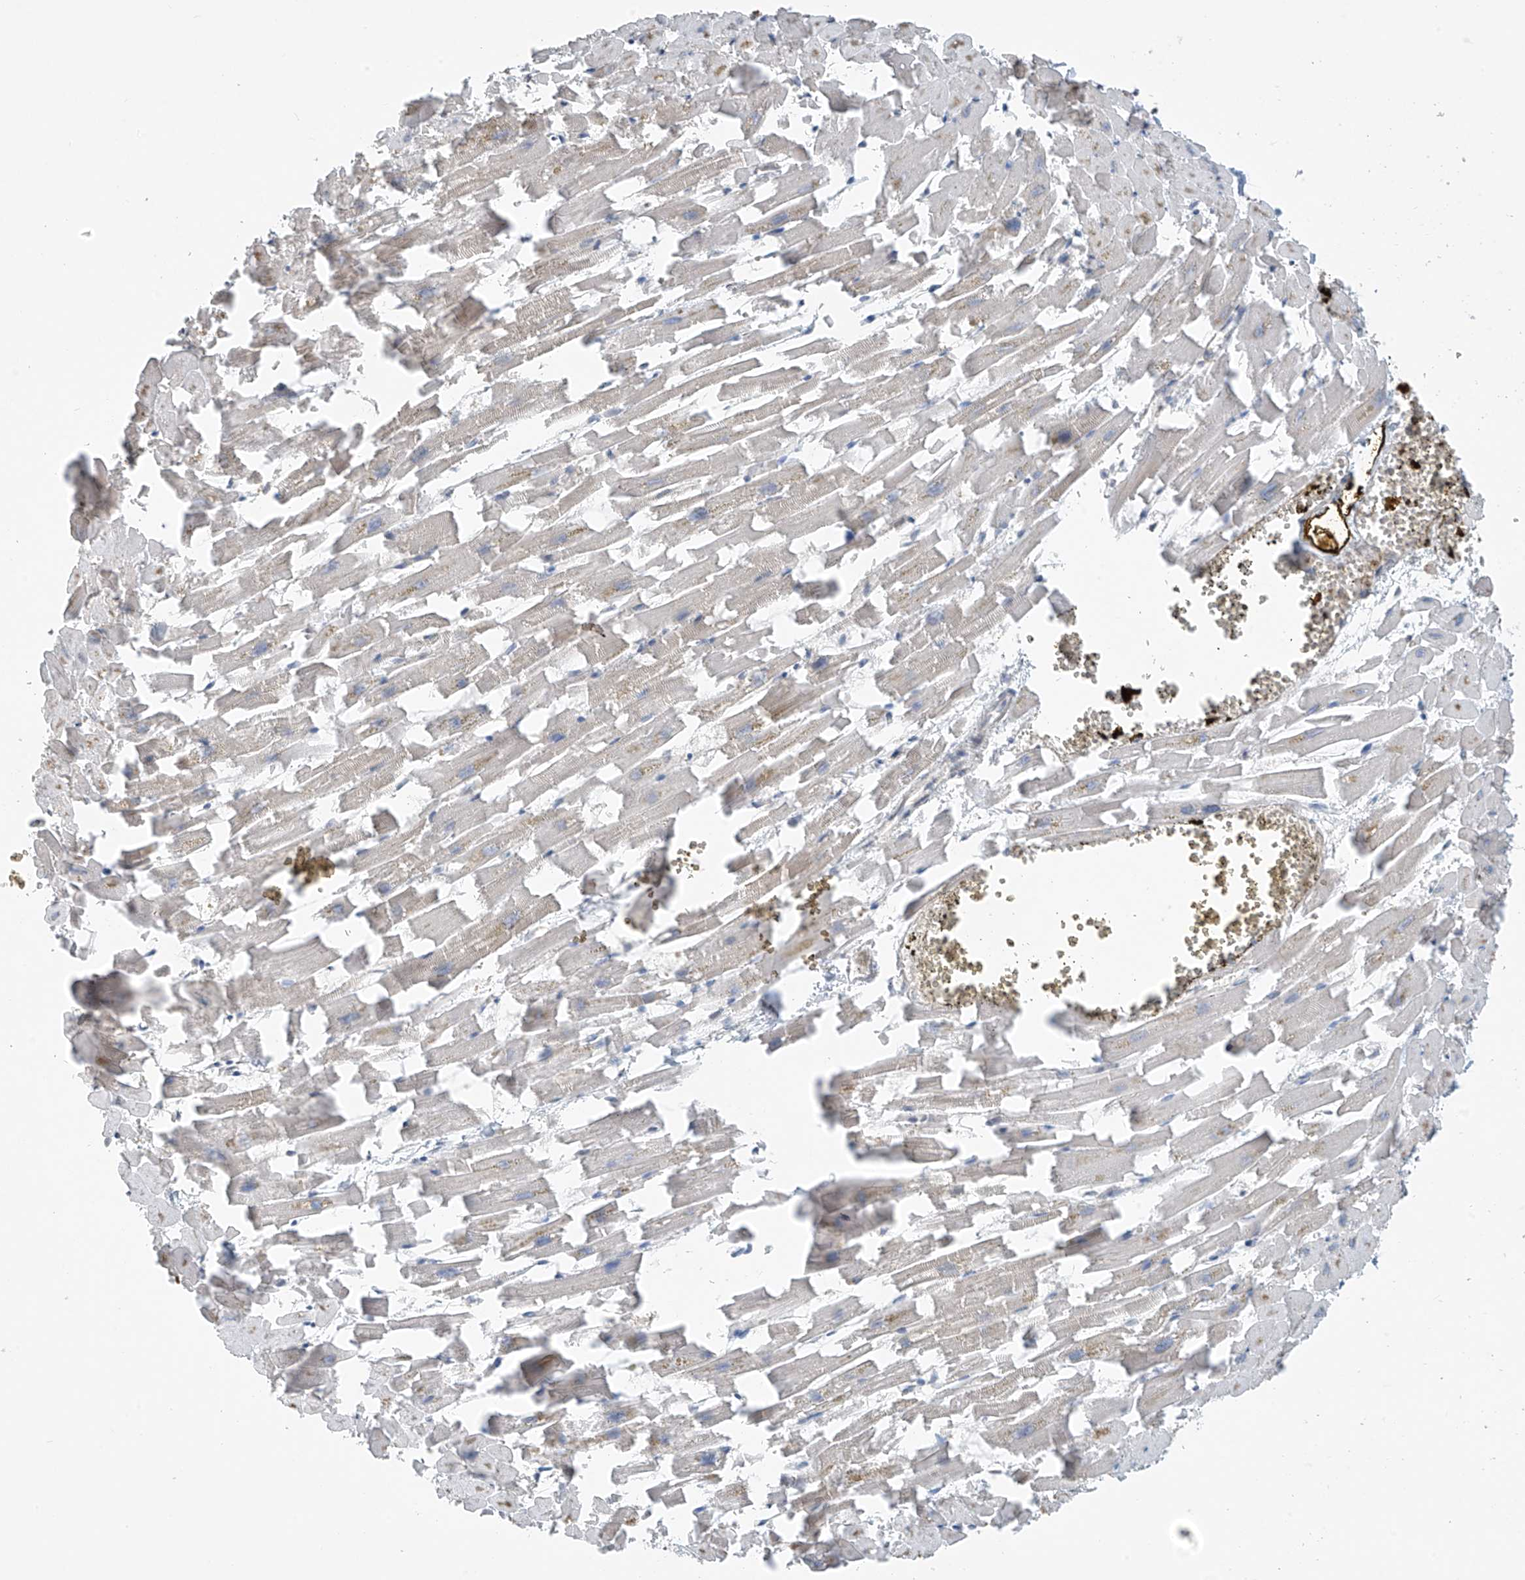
{"staining": {"intensity": "negative", "quantity": "none", "location": "none"}, "tissue": "heart muscle", "cell_type": "Cardiomyocytes", "image_type": "normal", "snomed": [{"axis": "morphology", "description": "Normal tissue, NOS"}, {"axis": "topography", "description": "Heart"}], "caption": "Immunohistochemical staining of benign heart muscle exhibits no significant expression in cardiomyocytes. The staining was performed using DAB to visualize the protein expression in brown, while the nuclei were stained in blue with hematoxylin (Magnification: 20x).", "gene": "HOXA11", "patient": {"sex": "female", "age": 64}}